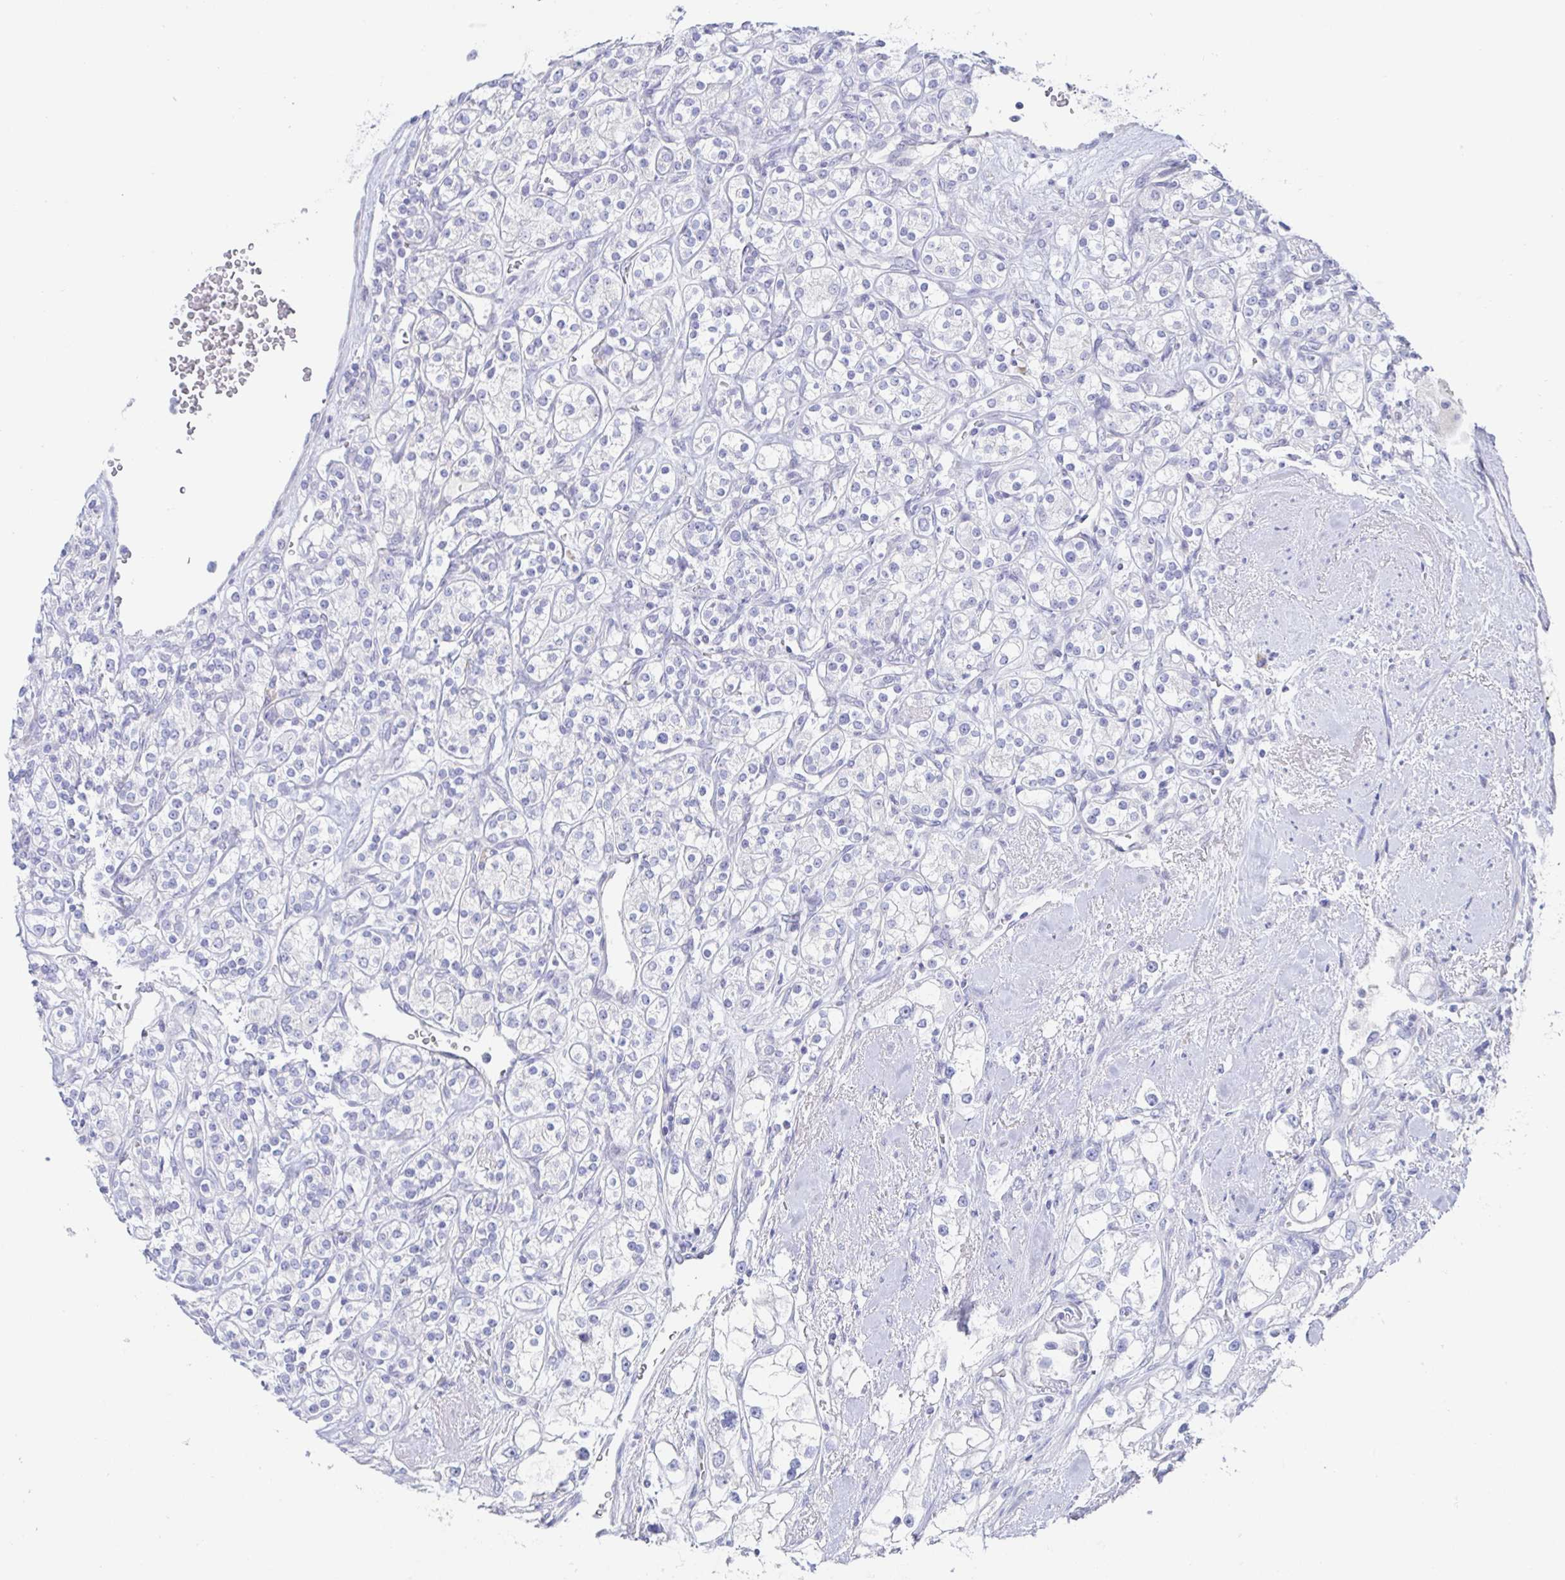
{"staining": {"intensity": "negative", "quantity": "none", "location": "none"}, "tissue": "renal cancer", "cell_type": "Tumor cells", "image_type": "cancer", "snomed": [{"axis": "morphology", "description": "Adenocarcinoma, NOS"}, {"axis": "topography", "description": "Kidney"}], "caption": "Immunohistochemistry photomicrograph of renal cancer stained for a protein (brown), which exhibits no staining in tumor cells.", "gene": "SIAH3", "patient": {"sex": "male", "age": 77}}